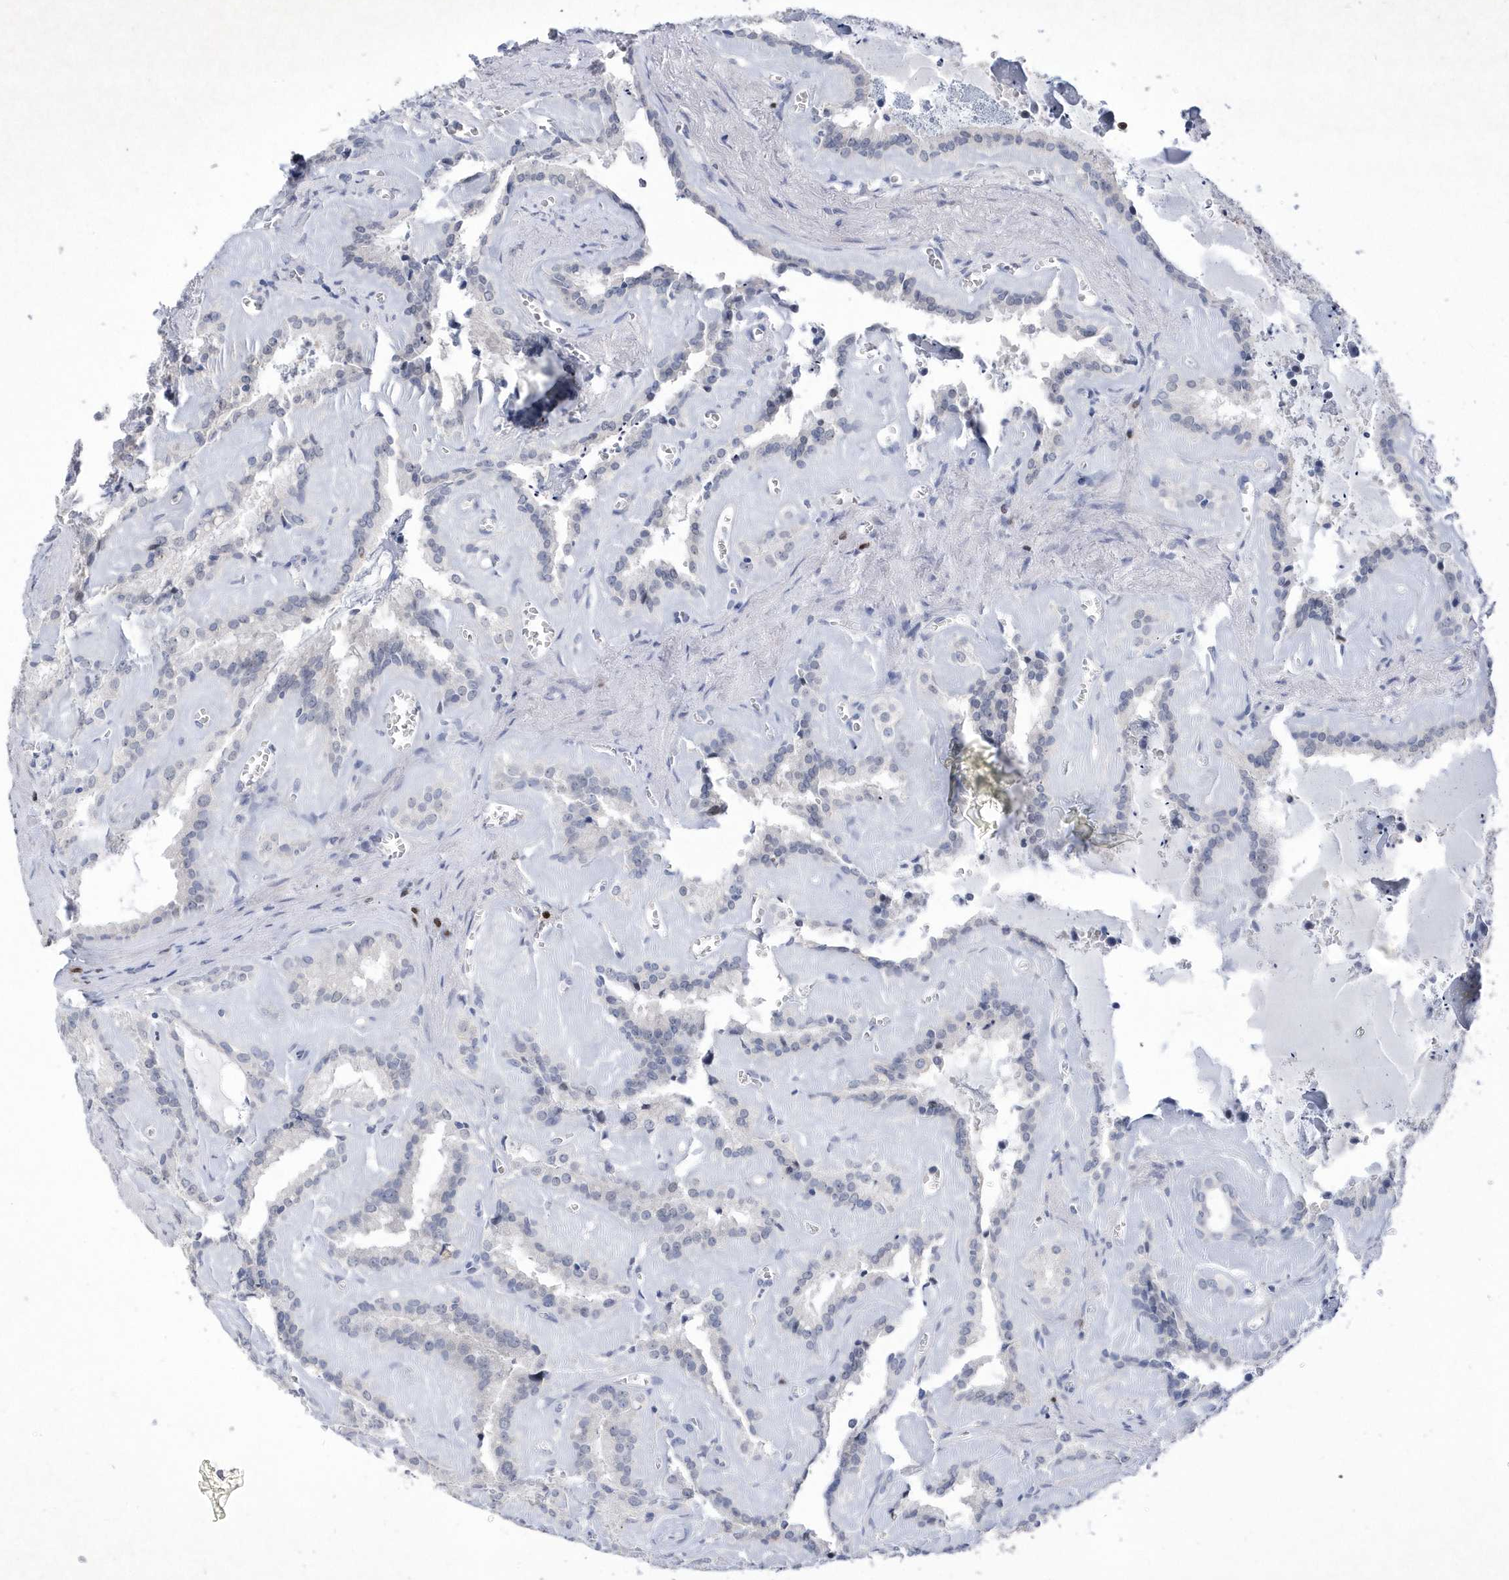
{"staining": {"intensity": "weak", "quantity": "<25%", "location": "cytoplasmic/membranous"}, "tissue": "seminal vesicle", "cell_type": "Glandular cells", "image_type": "normal", "snomed": [{"axis": "morphology", "description": "Normal tissue, NOS"}, {"axis": "topography", "description": "Prostate"}, {"axis": "topography", "description": "Seminal veicle"}], "caption": "This is a photomicrograph of IHC staining of unremarkable seminal vesicle, which shows no staining in glandular cells. The staining was performed using DAB to visualize the protein expression in brown, while the nuclei were stained in blue with hematoxylin (Magnification: 20x).", "gene": "BHLHA15", "patient": {"sex": "male", "age": 59}}